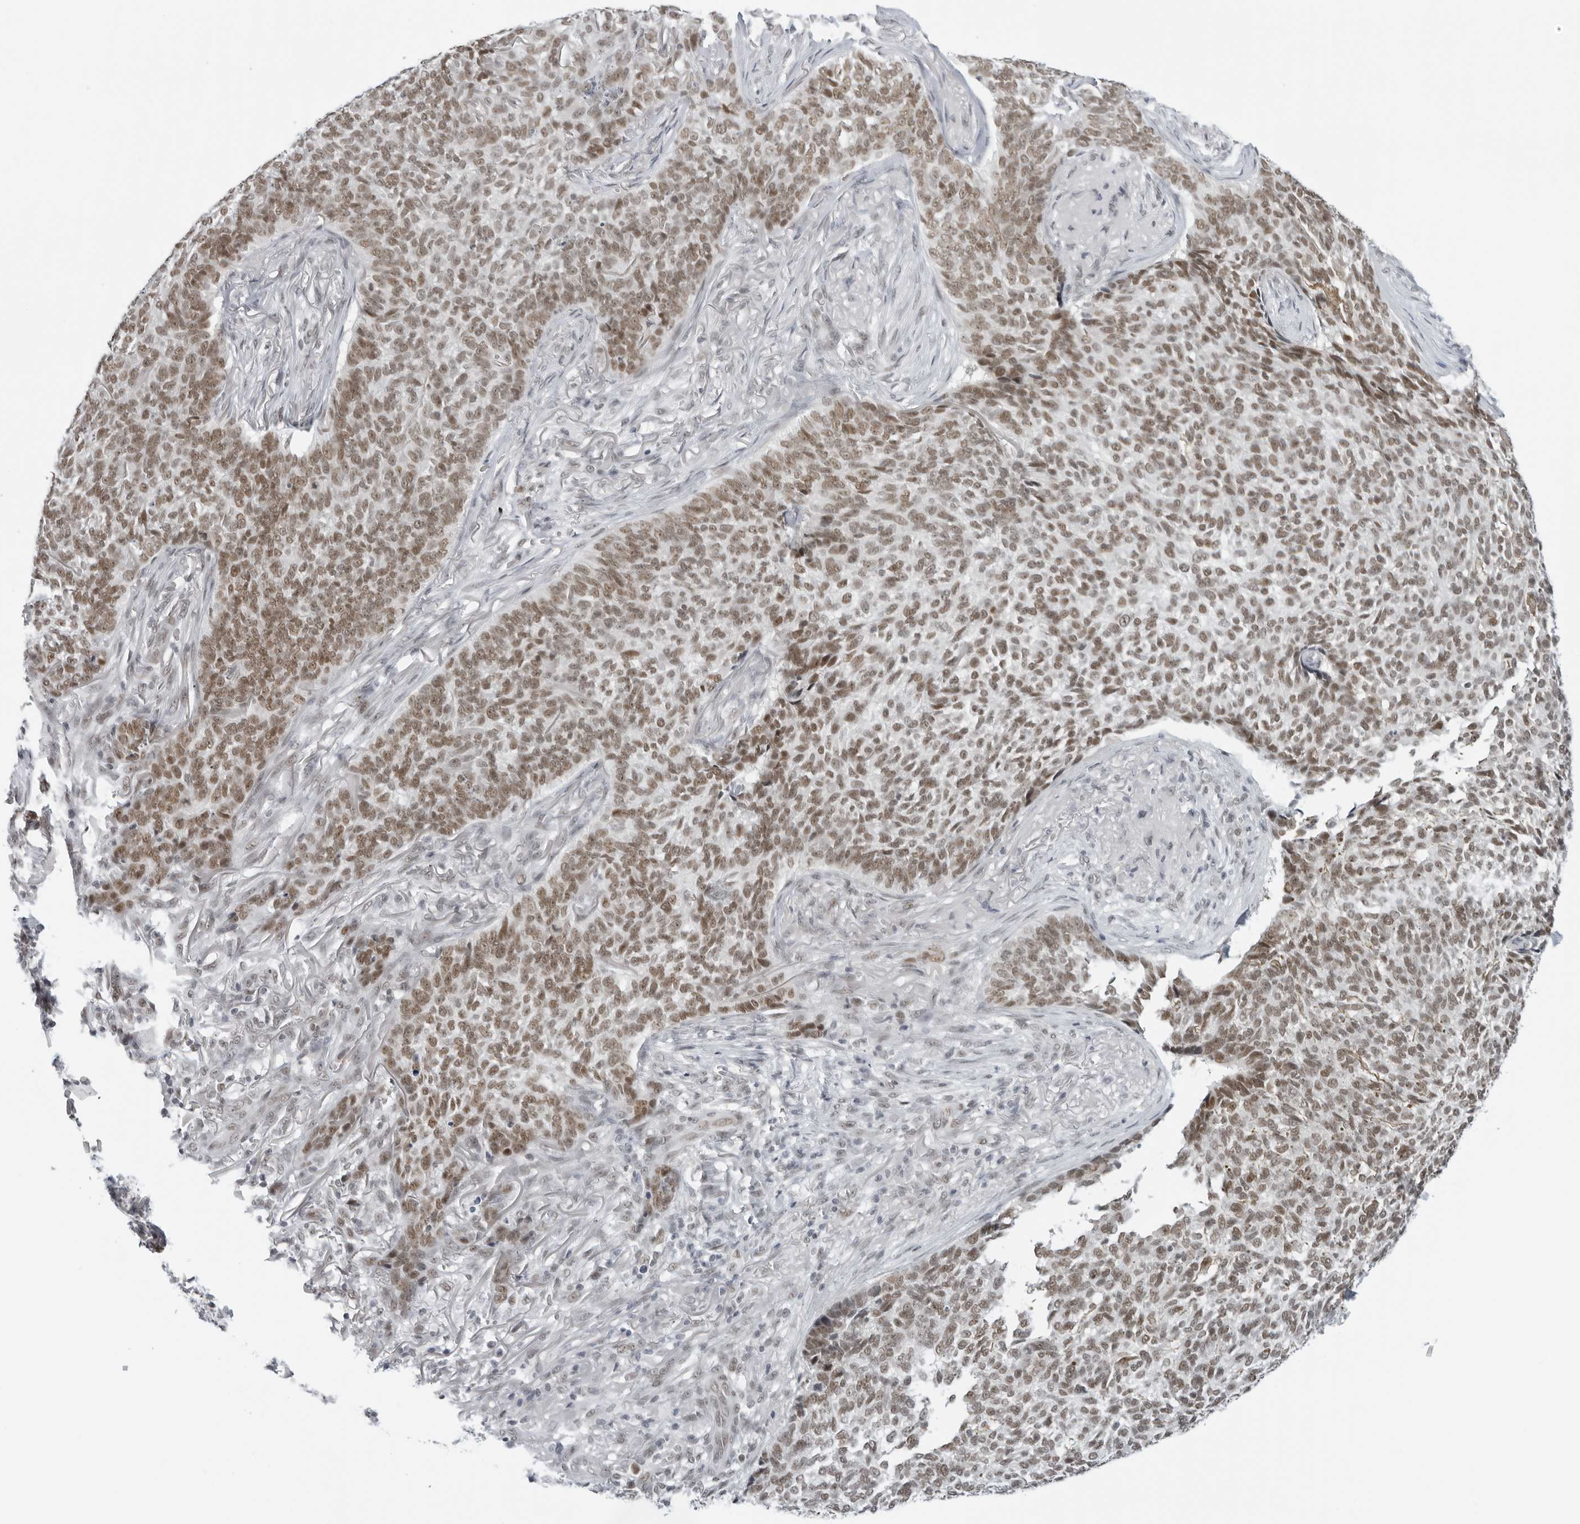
{"staining": {"intensity": "moderate", "quantity": ">75%", "location": "nuclear"}, "tissue": "skin cancer", "cell_type": "Tumor cells", "image_type": "cancer", "snomed": [{"axis": "morphology", "description": "Basal cell carcinoma"}, {"axis": "topography", "description": "Skin"}], "caption": "Moderate nuclear expression is appreciated in about >75% of tumor cells in skin cancer.", "gene": "FOXK2", "patient": {"sex": "male", "age": 85}}